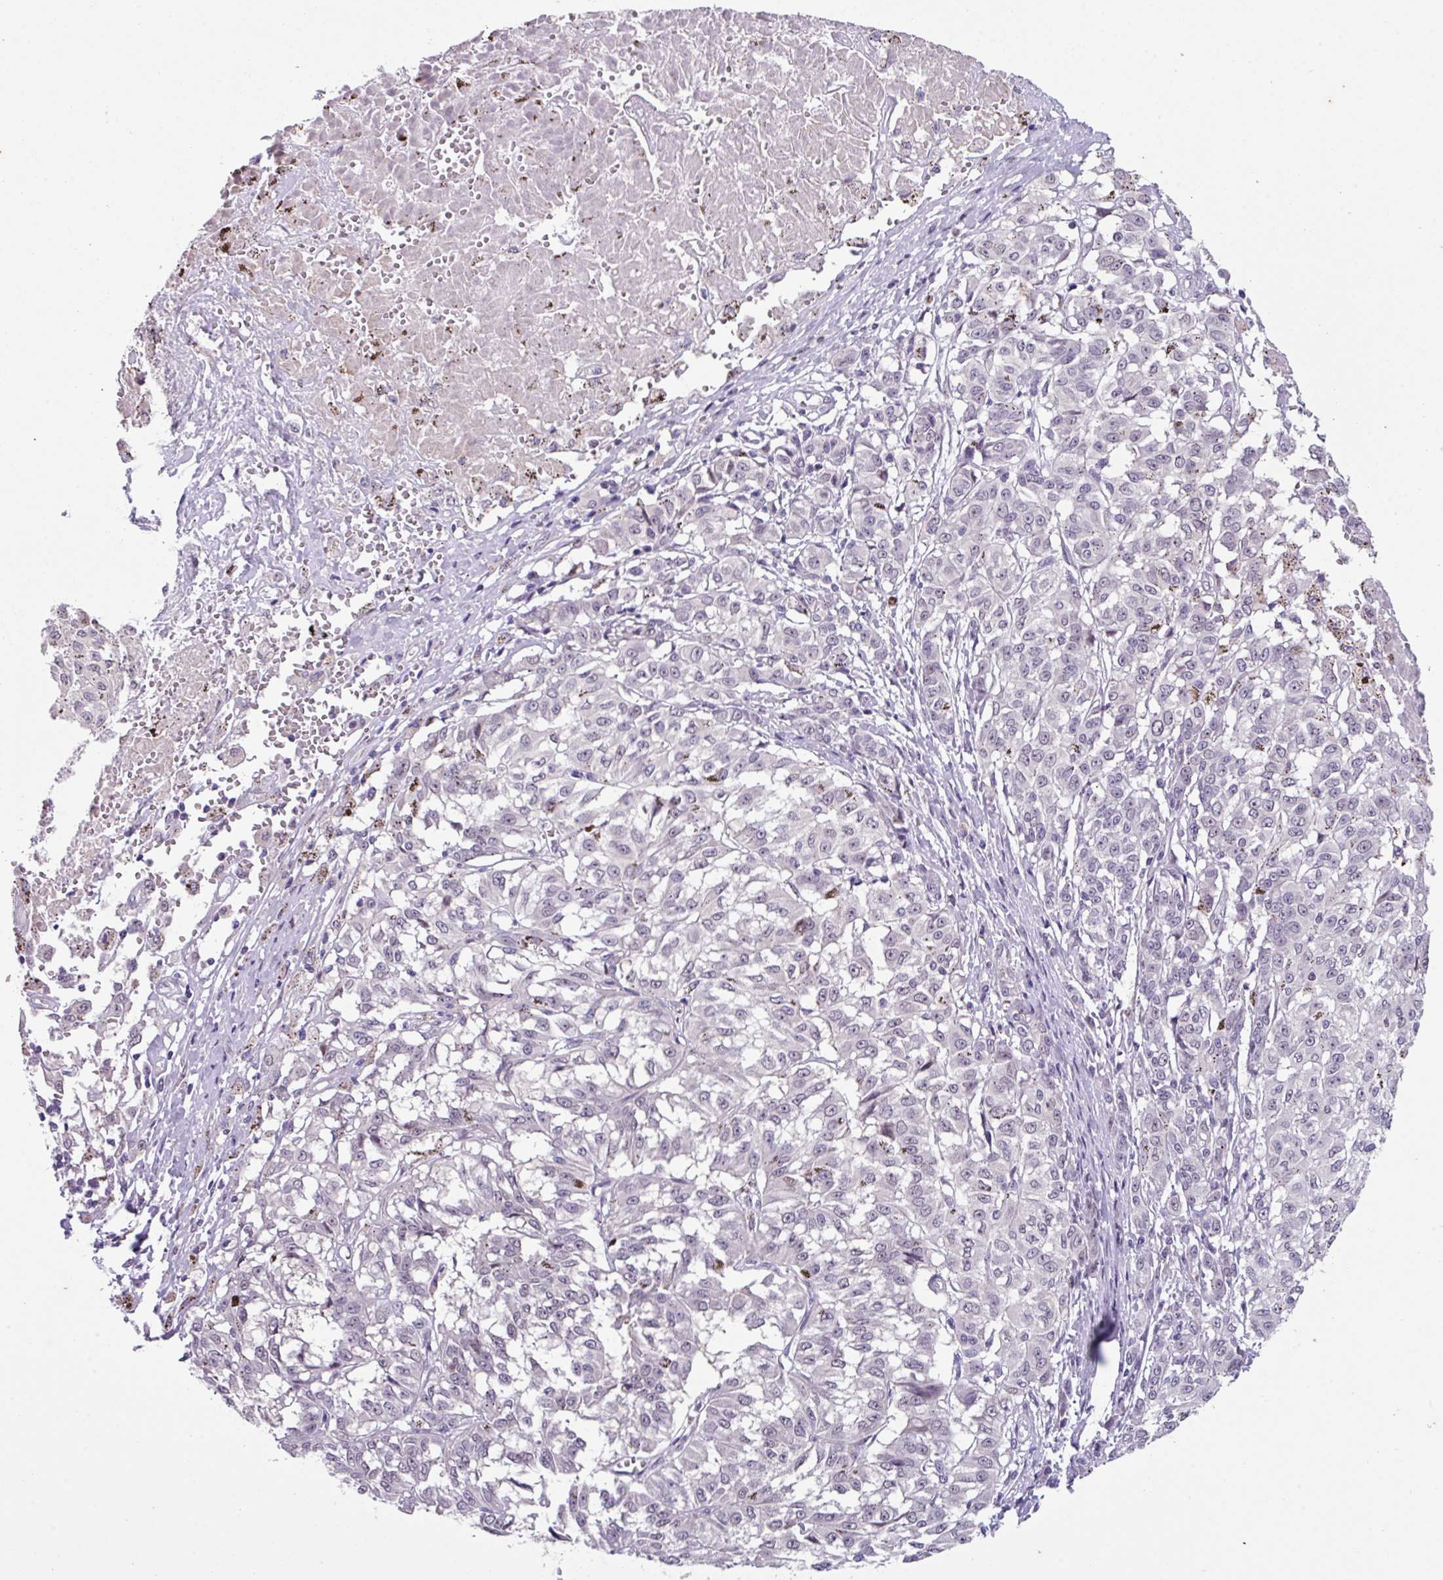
{"staining": {"intensity": "negative", "quantity": "none", "location": "none"}, "tissue": "melanoma", "cell_type": "Tumor cells", "image_type": "cancer", "snomed": [{"axis": "morphology", "description": "Malignant melanoma, NOS"}, {"axis": "topography", "description": "Skin"}], "caption": "There is no significant staining in tumor cells of malignant melanoma.", "gene": "ZFP3", "patient": {"sex": "female", "age": 72}}